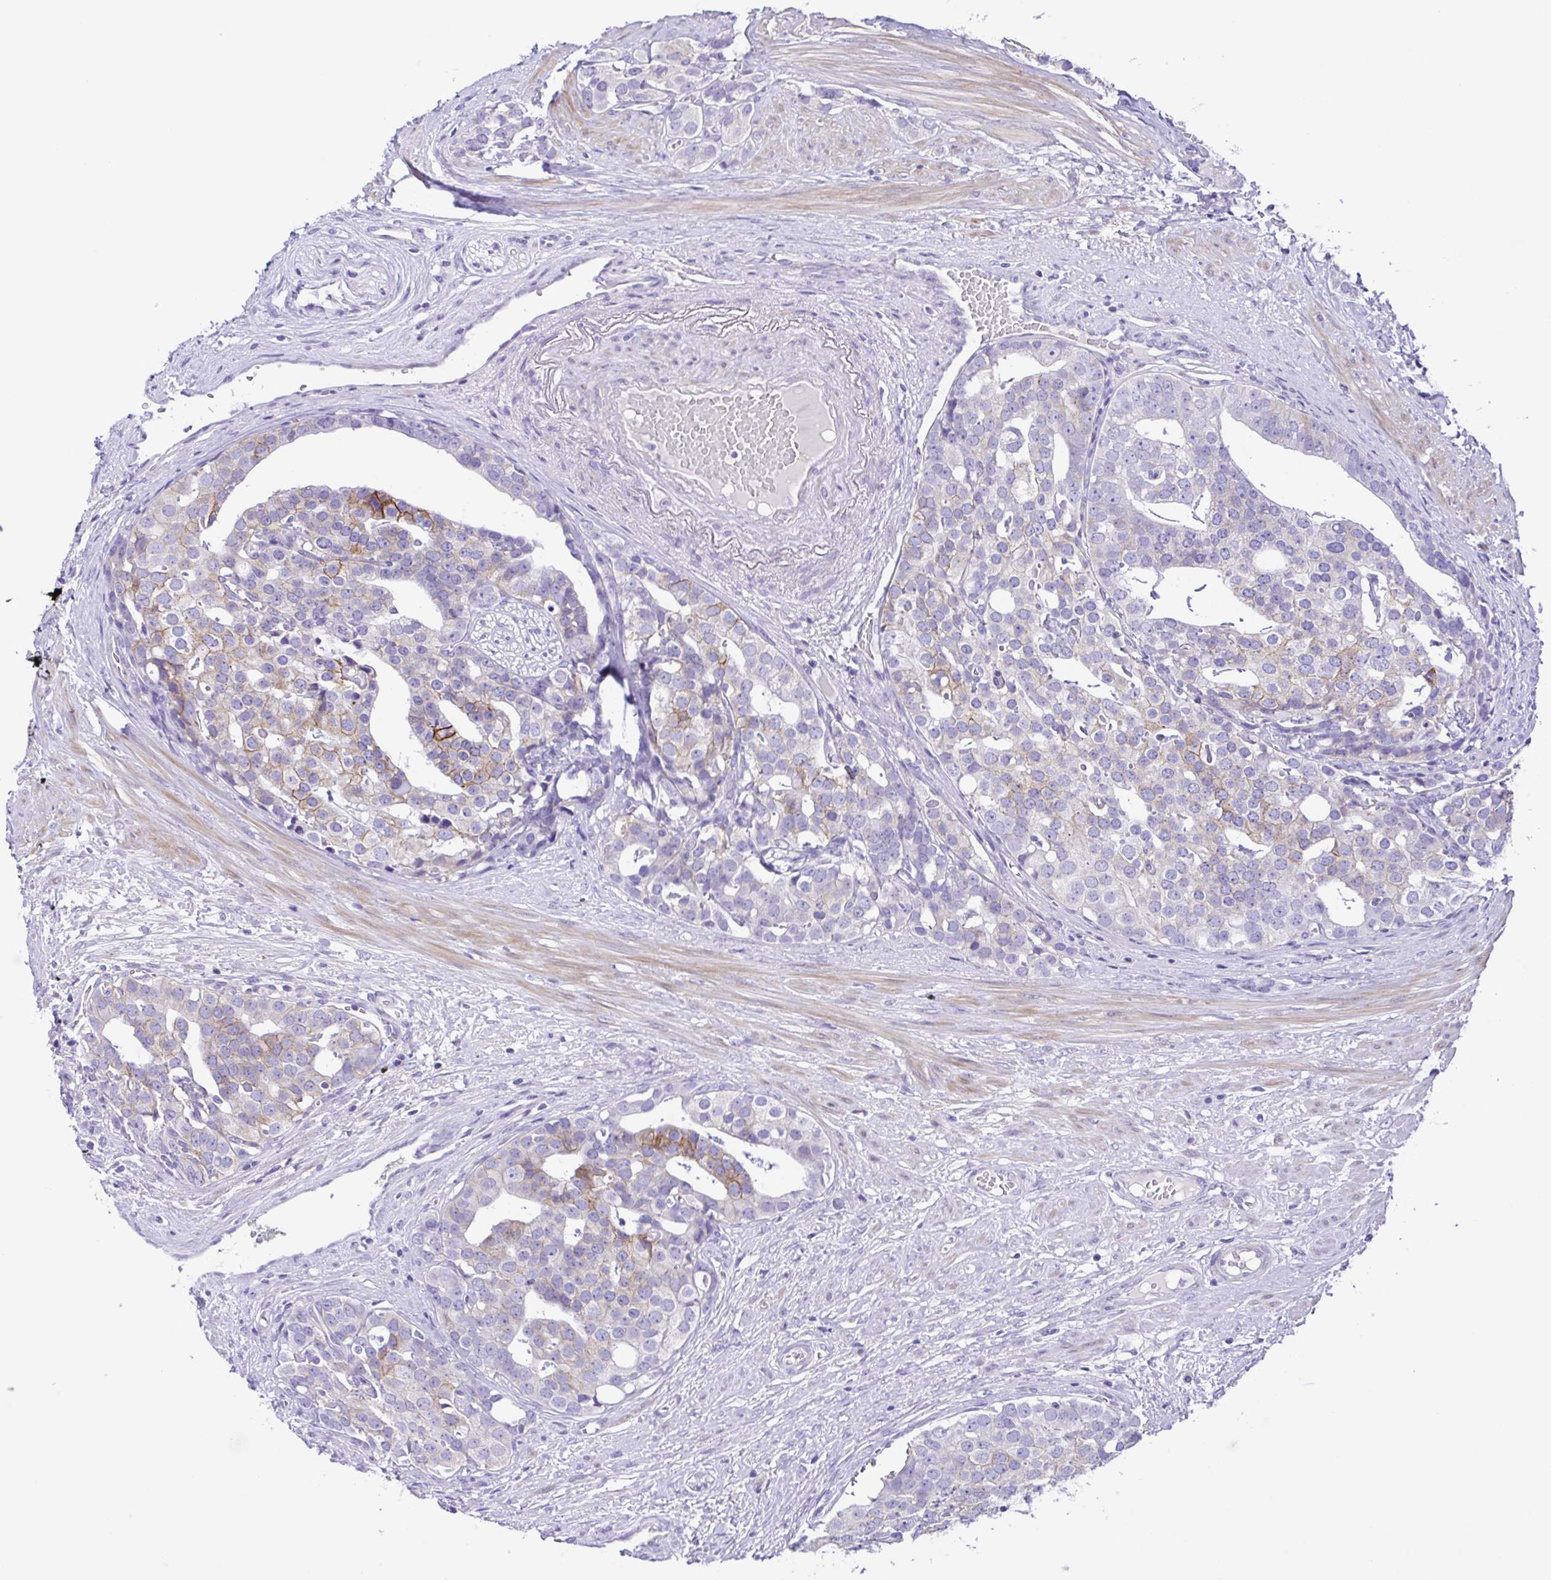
{"staining": {"intensity": "moderate", "quantity": "<25%", "location": "cytoplasmic/membranous"}, "tissue": "prostate cancer", "cell_type": "Tumor cells", "image_type": "cancer", "snomed": [{"axis": "morphology", "description": "Adenocarcinoma, High grade"}, {"axis": "topography", "description": "Prostate"}], "caption": "A brown stain highlights moderate cytoplasmic/membranous positivity of a protein in high-grade adenocarcinoma (prostate) tumor cells.", "gene": "ISM2", "patient": {"sex": "male", "age": 71}}